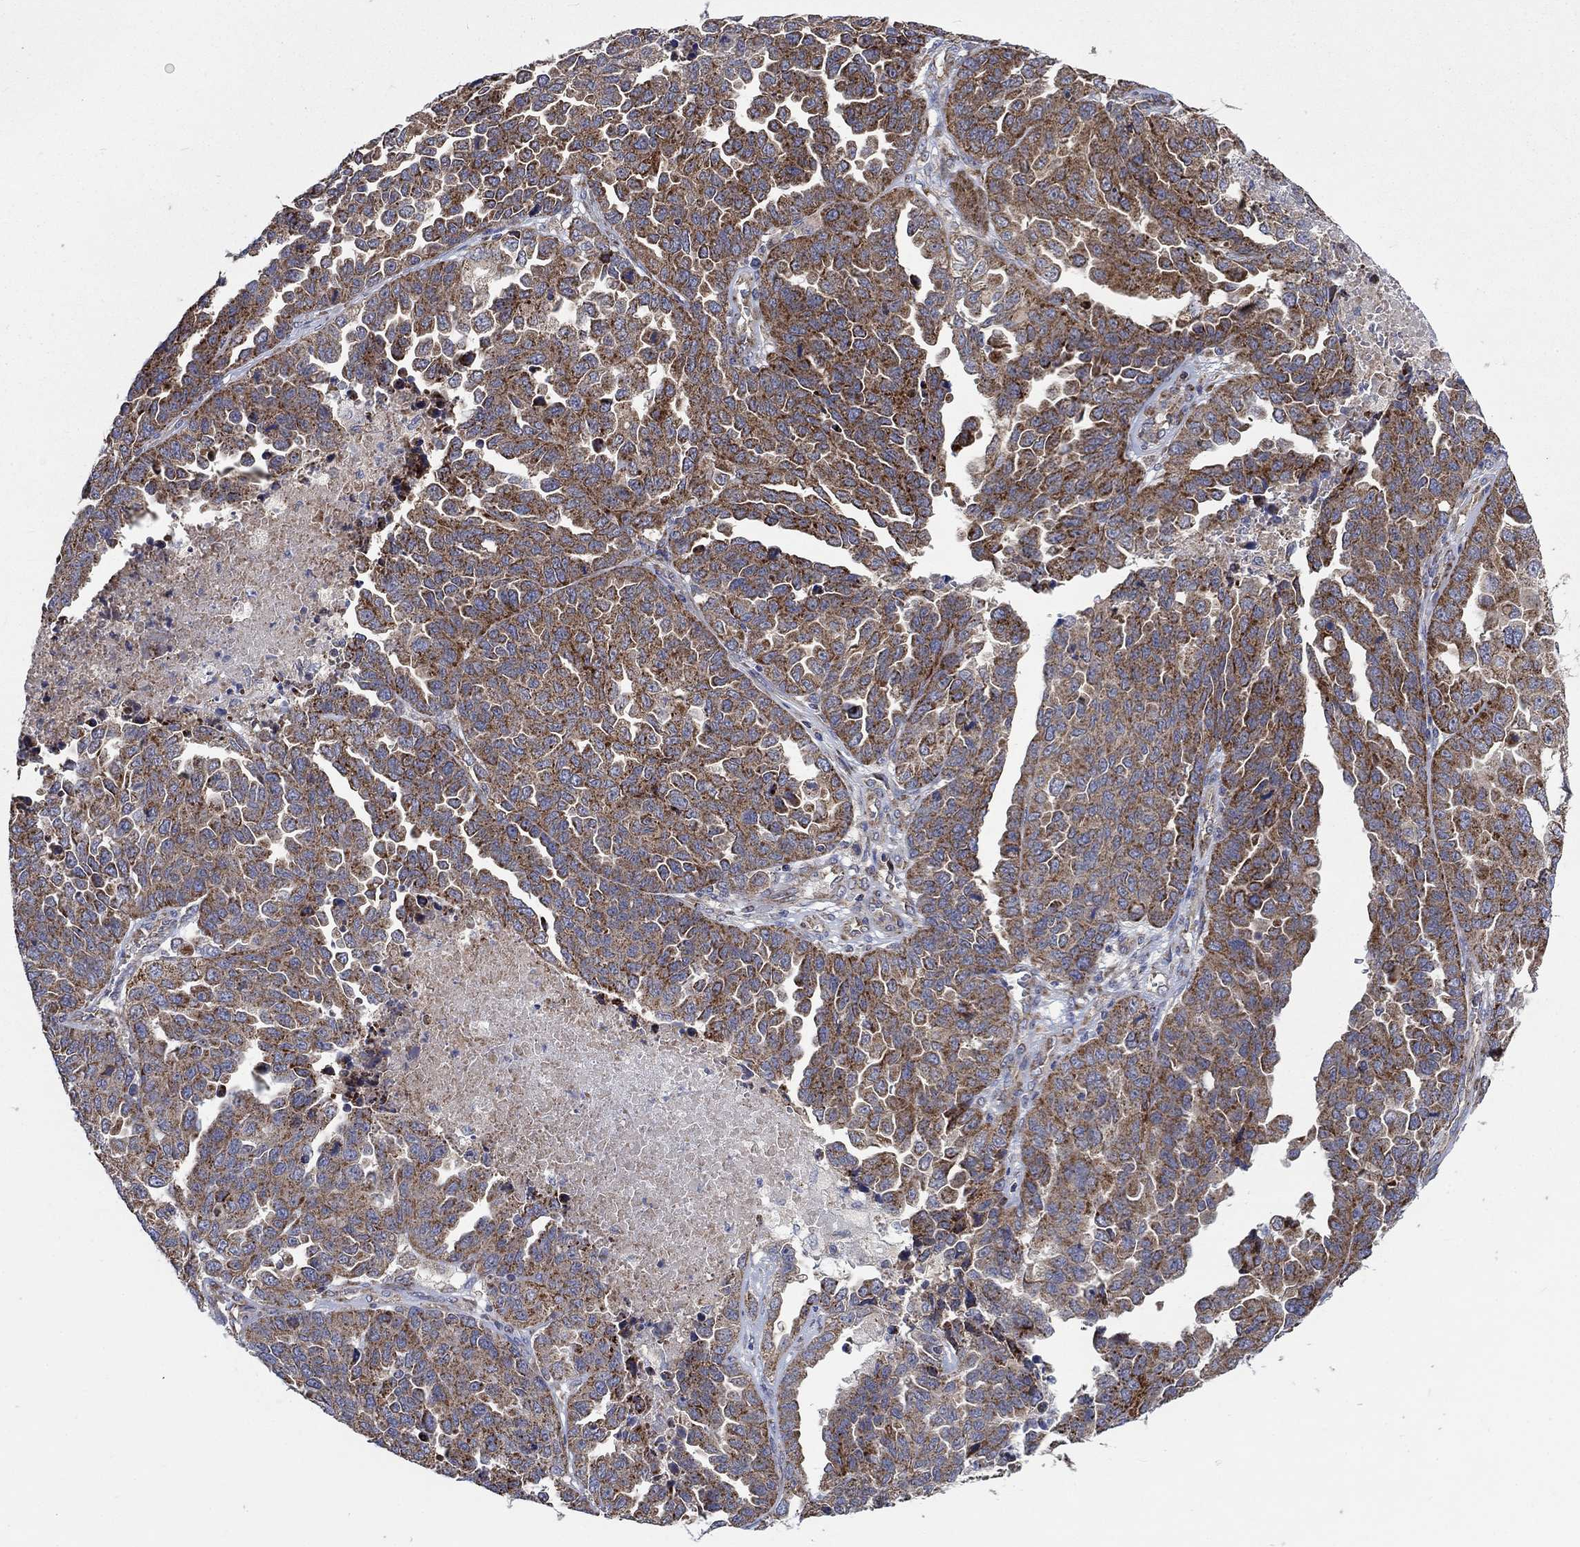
{"staining": {"intensity": "strong", "quantity": "25%-75%", "location": "cytoplasmic/membranous"}, "tissue": "ovarian cancer", "cell_type": "Tumor cells", "image_type": "cancer", "snomed": [{"axis": "morphology", "description": "Cystadenocarcinoma, serous, NOS"}, {"axis": "topography", "description": "Ovary"}], "caption": "This photomicrograph shows IHC staining of human ovarian serous cystadenocarcinoma, with high strong cytoplasmic/membranous expression in about 25%-75% of tumor cells.", "gene": "RPLP0", "patient": {"sex": "female", "age": 87}}